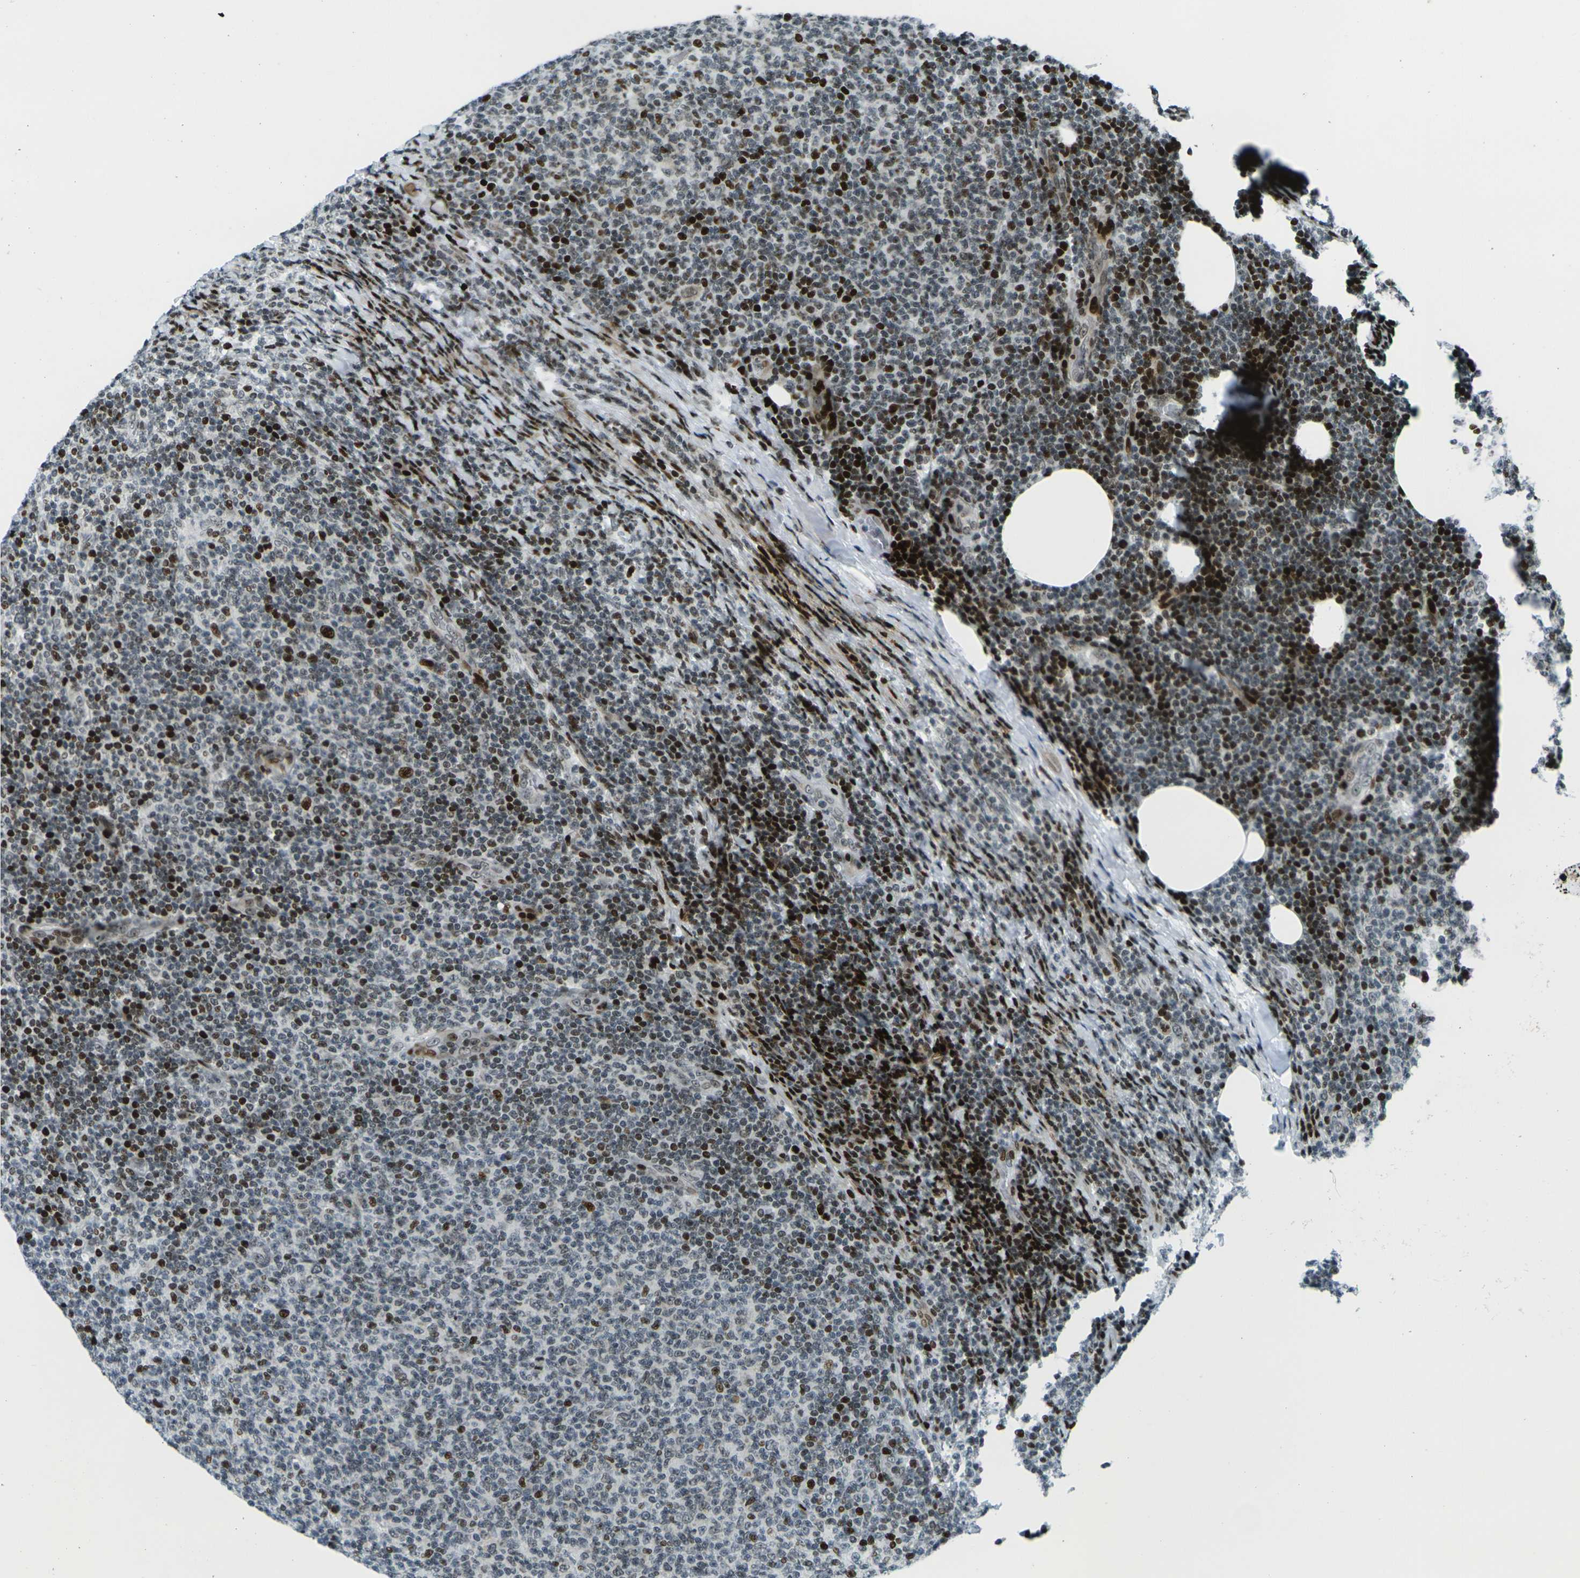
{"staining": {"intensity": "strong", "quantity": "25%-75%", "location": "nuclear"}, "tissue": "lymphoma", "cell_type": "Tumor cells", "image_type": "cancer", "snomed": [{"axis": "morphology", "description": "Malignant lymphoma, non-Hodgkin's type, Low grade"}, {"axis": "topography", "description": "Lymph node"}], "caption": "Protein expression analysis of human malignant lymphoma, non-Hodgkin's type (low-grade) reveals strong nuclear staining in approximately 25%-75% of tumor cells.", "gene": "H3-3A", "patient": {"sex": "male", "age": 66}}